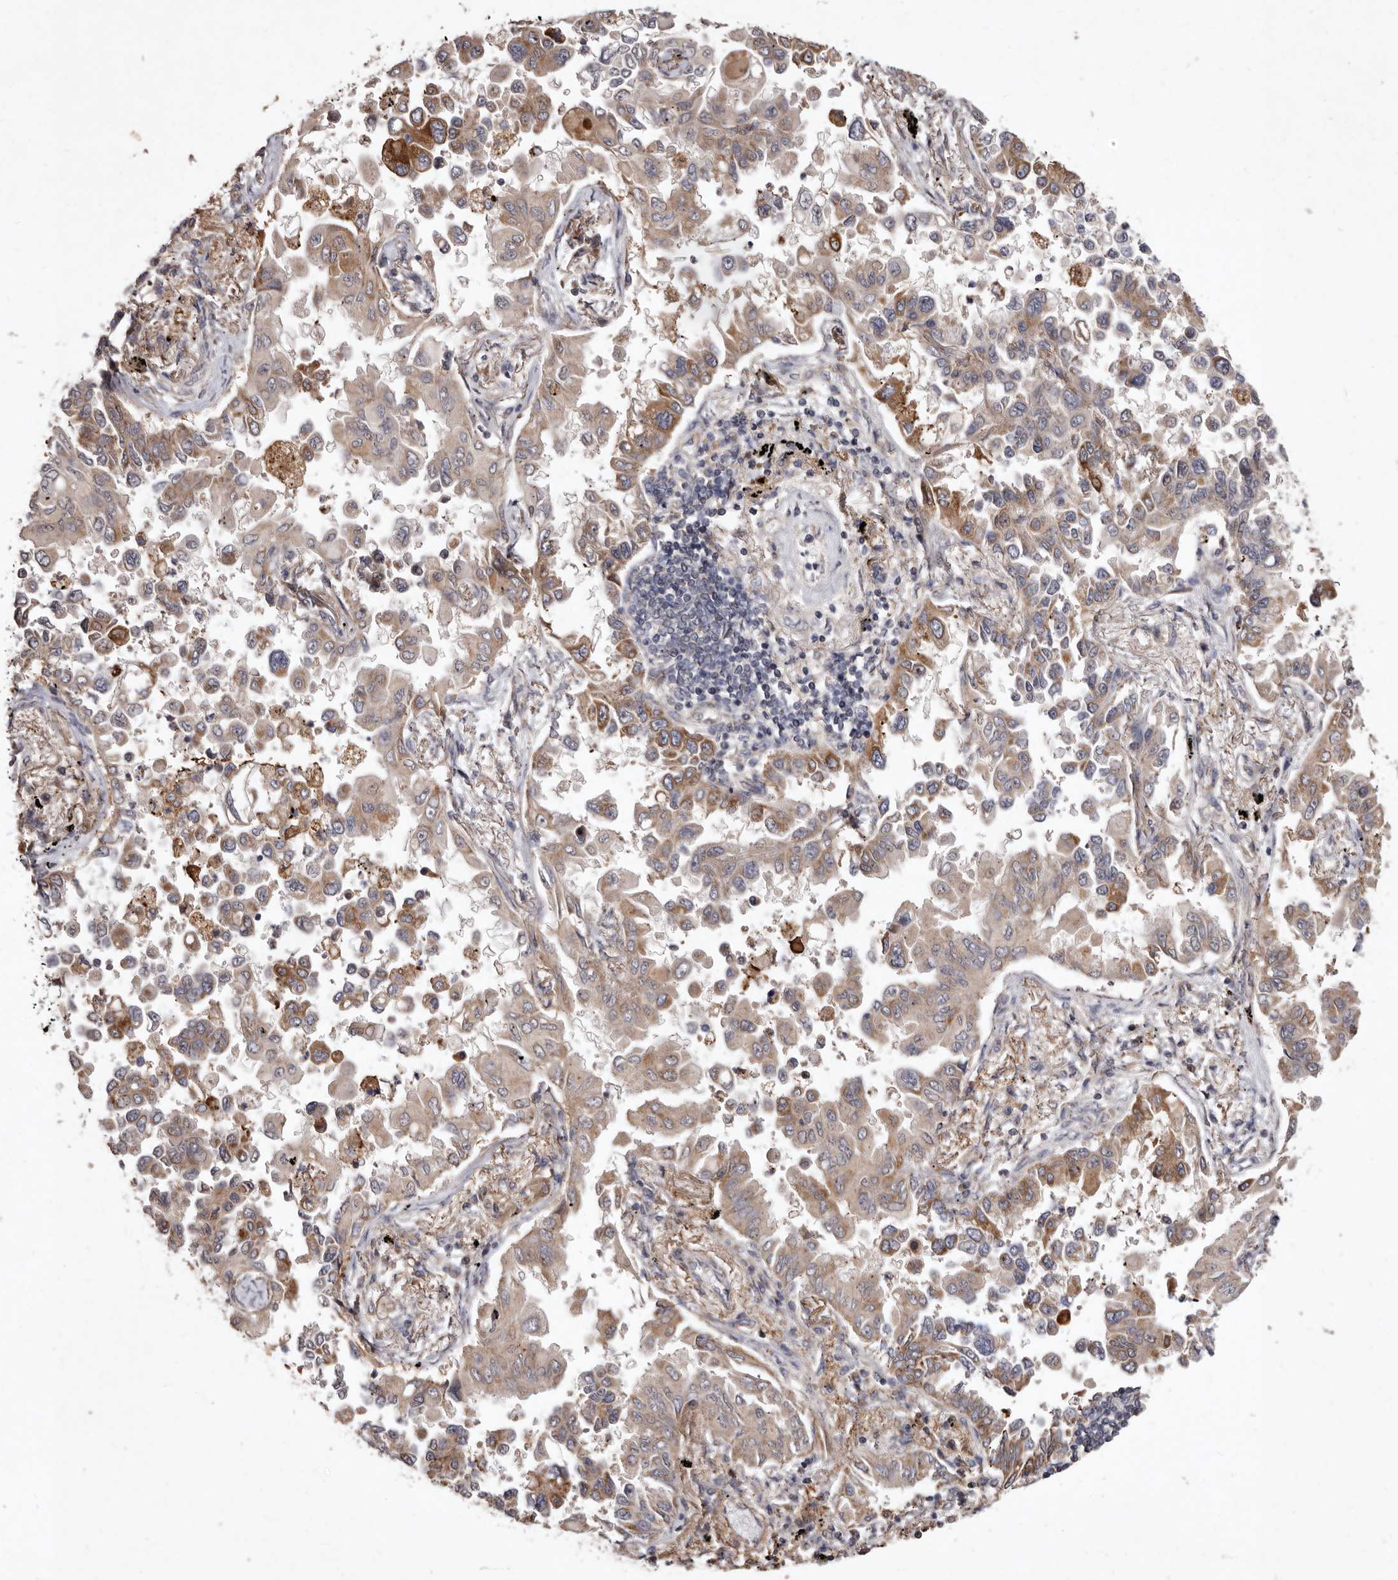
{"staining": {"intensity": "moderate", "quantity": ">75%", "location": "cytoplasmic/membranous"}, "tissue": "lung cancer", "cell_type": "Tumor cells", "image_type": "cancer", "snomed": [{"axis": "morphology", "description": "Adenocarcinoma, NOS"}, {"axis": "topography", "description": "Lung"}], "caption": "Adenocarcinoma (lung) stained with immunohistochemistry (IHC) reveals moderate cytoplasmic/membranous positivity in approximately >75% of tumor cells.", "gene": "FLAD1", "patient": {"sex": "female", "age": 67}}